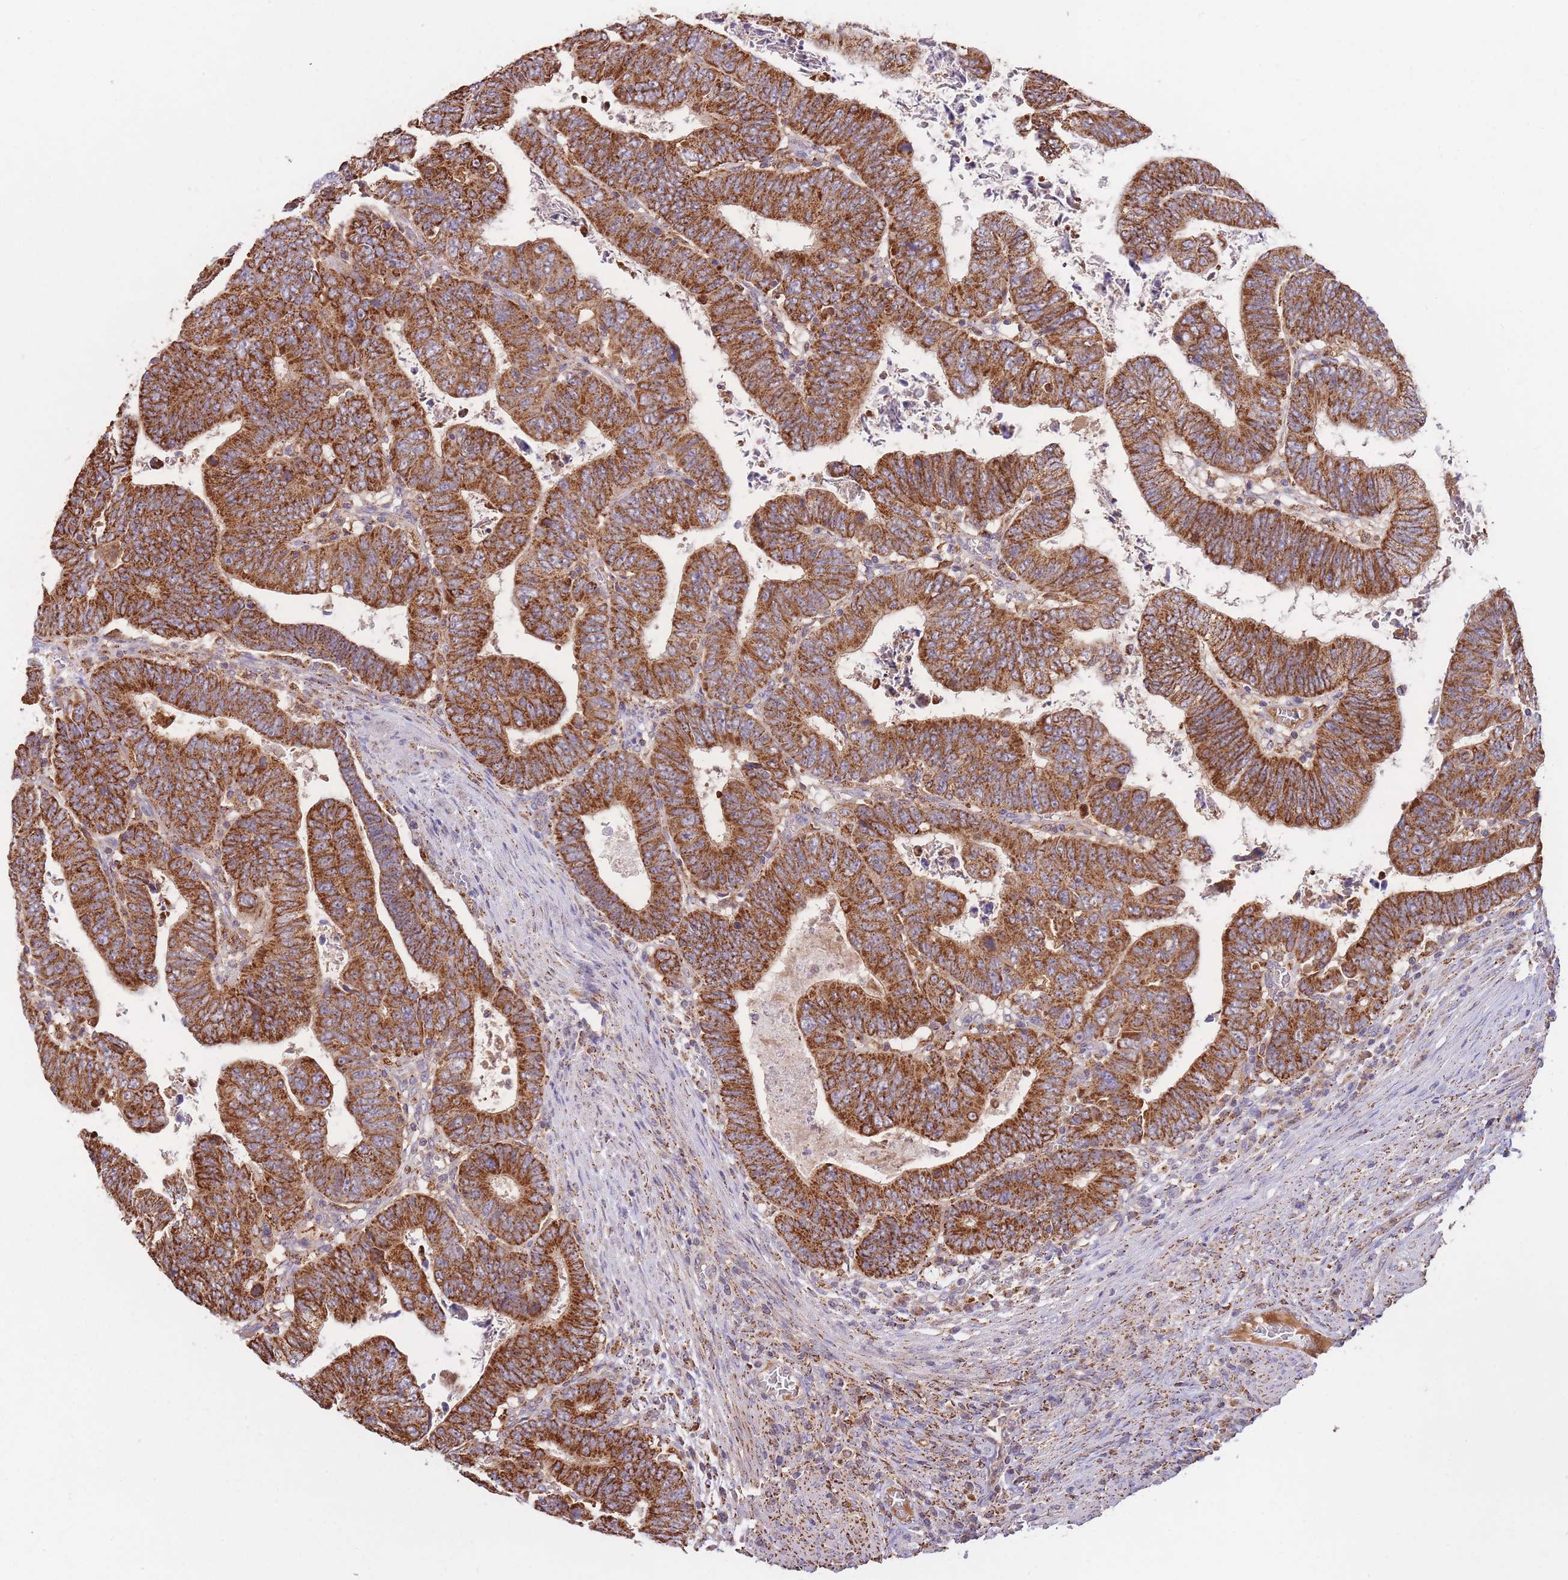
{"staining": {"intensity": "strong", "quantity": ">75%", "location": "cytoplasmic/membranous"}, "tissue": "colorectal cancer", "cell_type": "Tumor cells", "image_type": "cancer", "snomed": [{"axis": "morphology", "description": "Normal tissue, NOS"}, {"axis": "morphology", "description": "Adenocarcinoma, NOS"}, {"axis": "topography", "description": "Rectum"}], "caption": "This histopathology image displays immunohistochemistry (IHC) staining of colorectal cancer (adenocarcinoma), with high strong cytoplasmic/membranous staining in approximately >75% of tumor cells.", "gene": "MRPL17", "patient": {"sex": "female", "age": 65}}